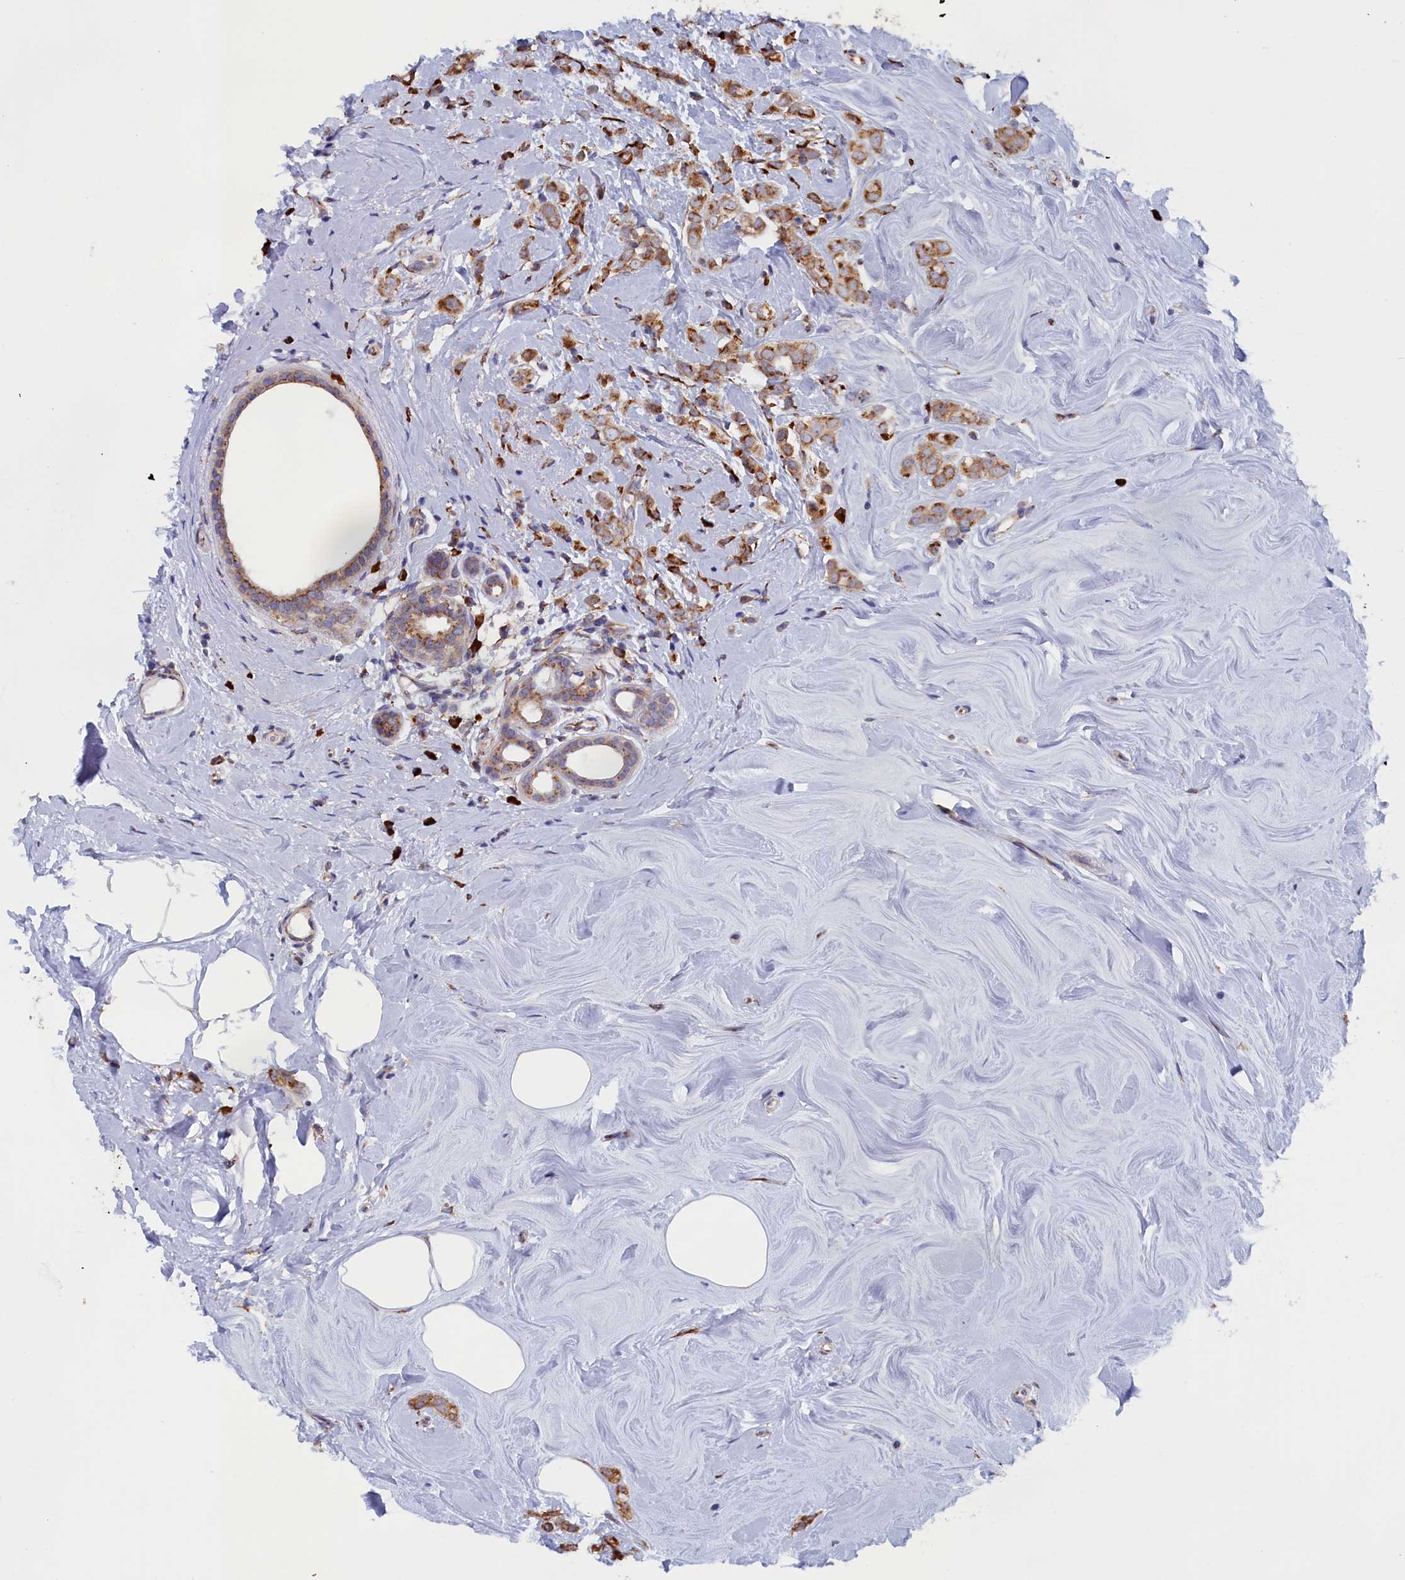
{"staining": {"intensity": "moderate", "quantity": ">75%", "location": "cytoplasmic/membranous"}, "tissue": "breast cancer", "cell_type": "Tumor cells", "image_type": "cancer", "snomed": [{"axis": "morphology", "description": "Lobular carcinoma"}, {"axis": "topography", "description": "Breast"}], "caption": "IHC histopathology image of breast cancer (lobular carcinoma) stained for a protein (brown), which displays medium levels of moderate cytoplasmic/membranous expression in about >75% of tumor cells.", "gene": "CCDC68", "patient": {"sex": "female", "age": 47}}